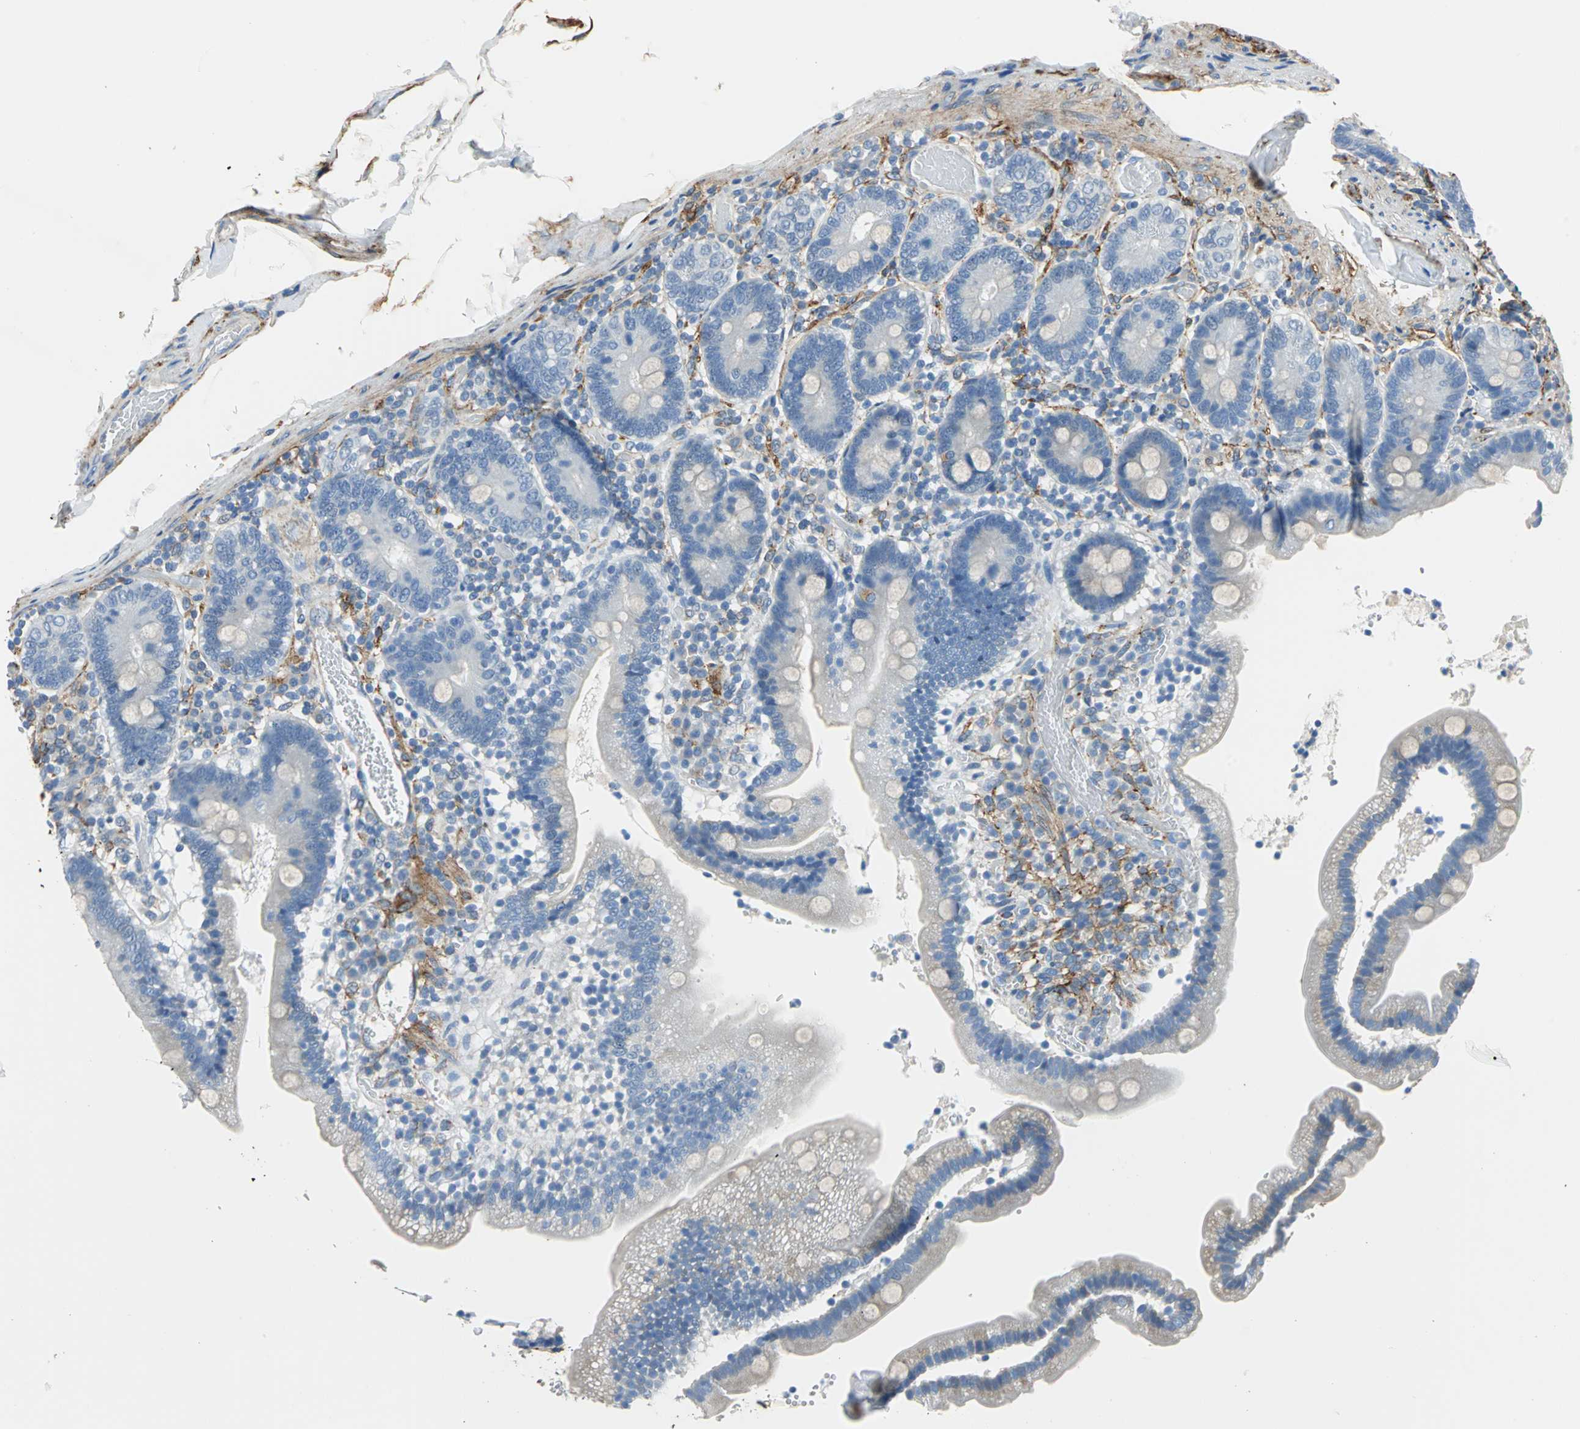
{"staining": {"intensity": "weak", "quantity": "<25%", "location": "cytoplasmic/membranous"}, "tissue": "duodenum", "cell_type": "Glandular cells", "image_type": "normal", "snomed": [{"axis": "morphology", "description": "Normal tissue, NOS"}, {"axis": "topography", "description": "Duodenum"}], "caption": "High magnification brightfield microscopy of benign duodenum stained with DAB (3,3'-diaminobenzidine) (brown) and counterstained with hematoxylin (blue): glandular cells show no significant expression. (DAB IHC, high magnification).", "gene": "AKAP12", "patient": {"sex": "male", "age": 66}}